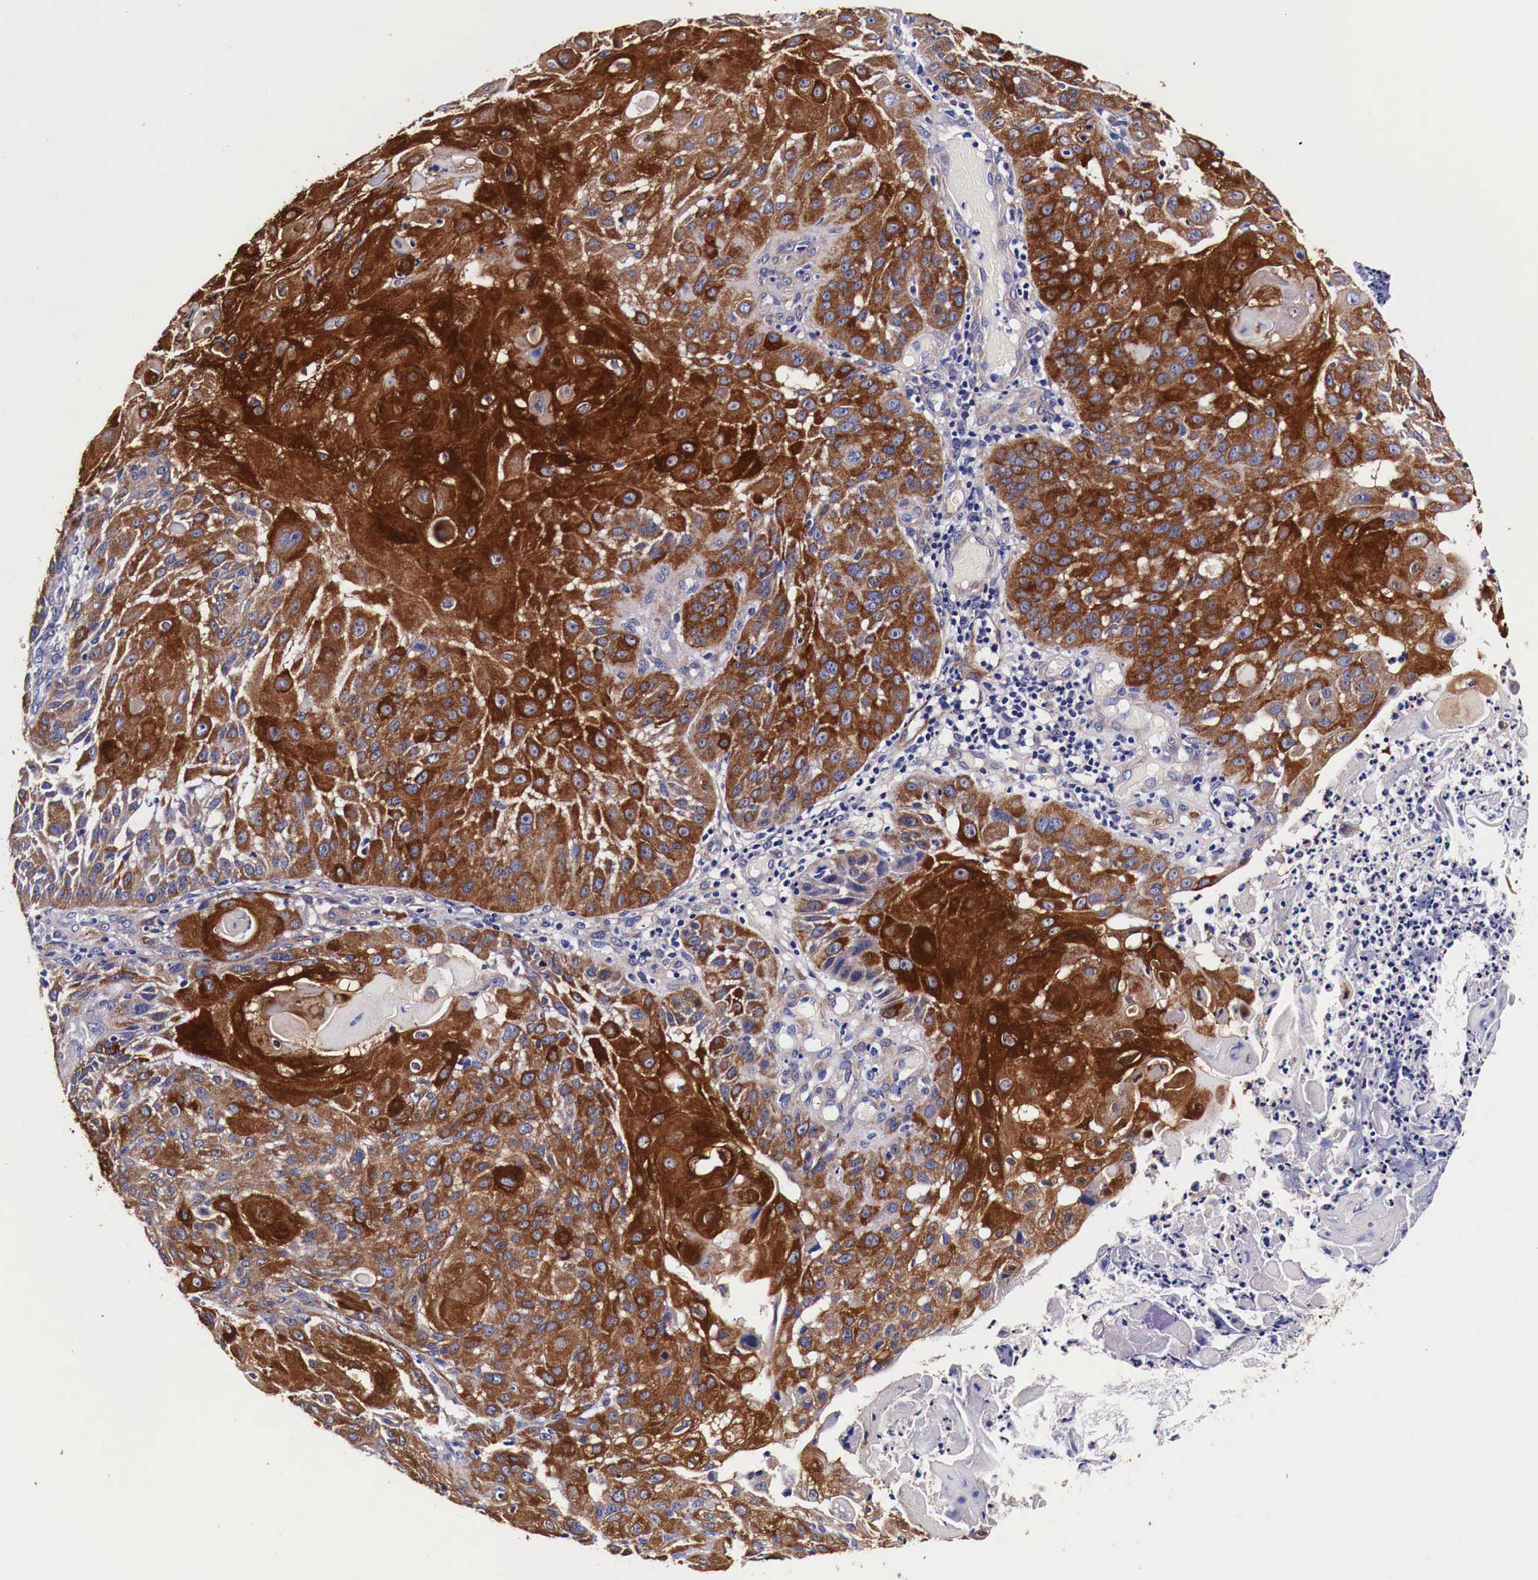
{"staining": {"intensity": "strong", "quantity": ">75%", "location": "cytoplasmic/membranous"}, "tissue": "skin cancer", "cell_type": "Tumor cells", "image_type": "cancer", "snomed": [{"axis": "morphology", "description": "Squamous cell carcinoma, NOS"}, {"axis": "topography", "description": "Skin"}], "caption": "Immunohistochemistry (IHC) micrograph of neoplastic tissue: human skin squamous cell carcinoma stained using immunohistochemistry exhibits high levels of strong protein expression localized specifically in the cytoplasmic/membranous of tumor cells, appearing as a cytoplasmic/membranous brown color.", "gene": "HSPB1", "patient": {"sex": "female", "age": 89}}